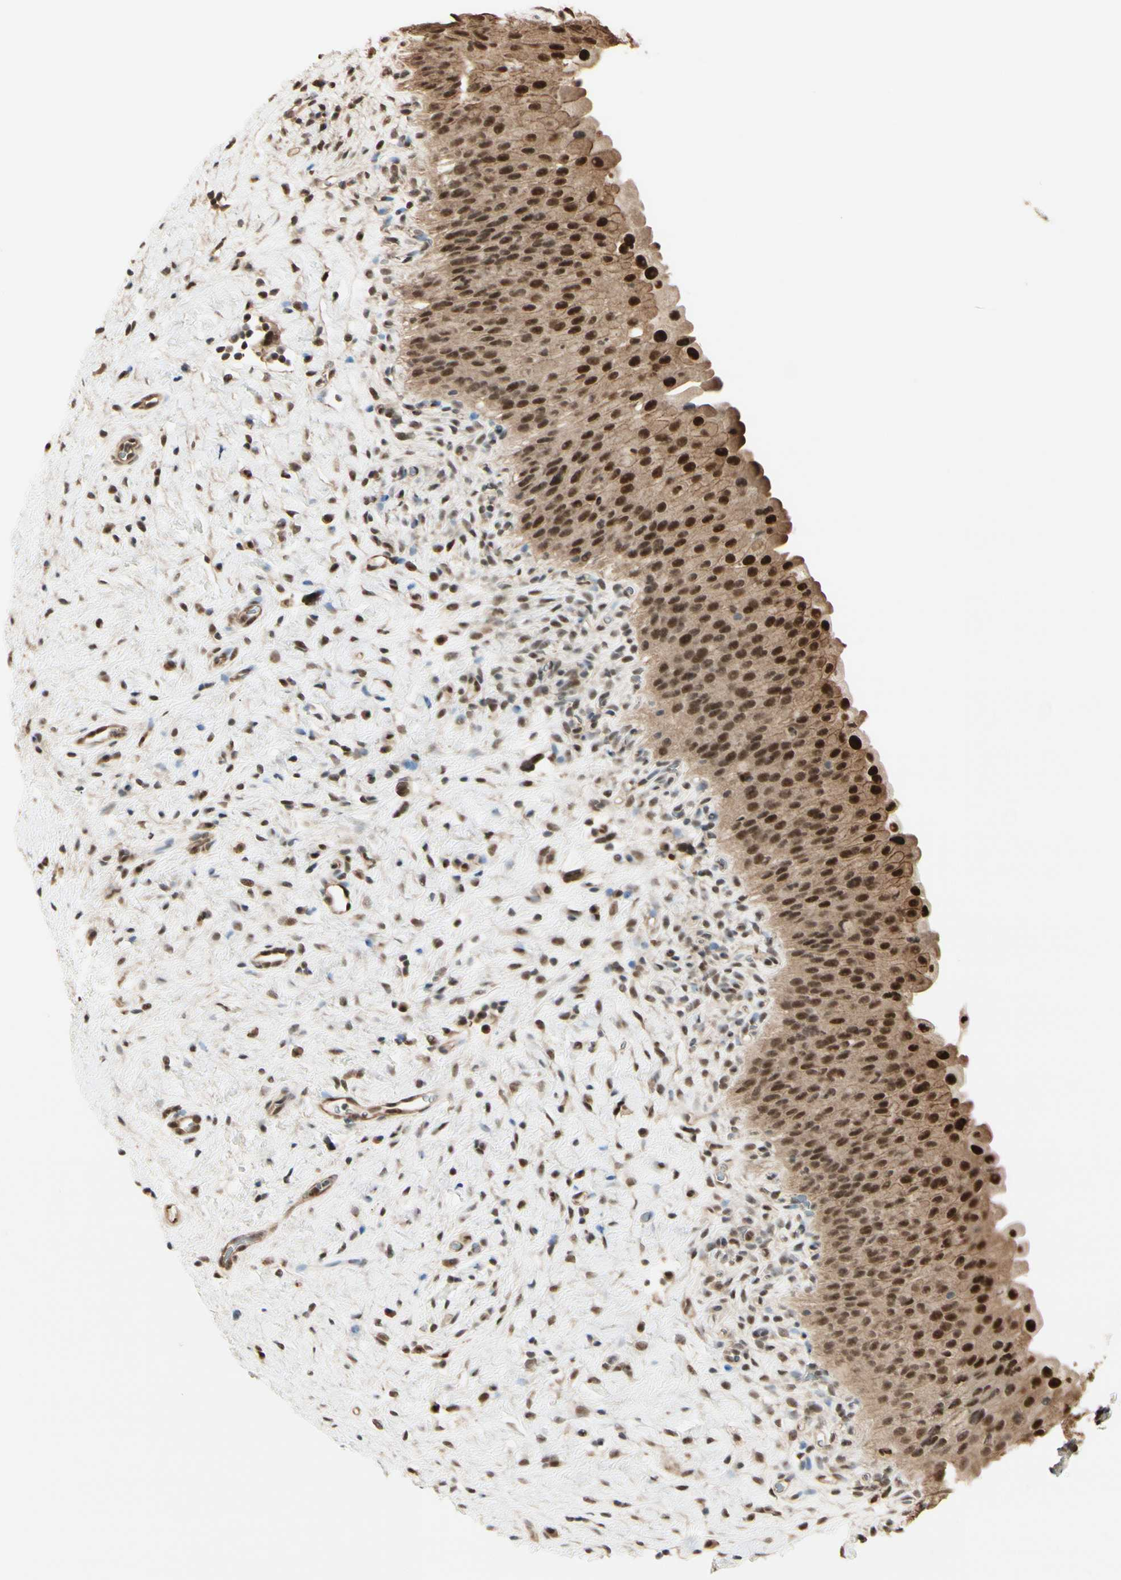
{"staining": {"intensity": "strong", "quantity": ">75%", "location": "cytoplasmic/membranous,nuclear"}, "tissue": "urinary bladder", "cell_type": "Urothelial cells", "image_type": "normal", "snomed": [{"axis": "morphology", "description": "Normal tissue, NOS"}, {"axis": "morphology", "description": "Urothelial carcinoma, High grade"}, {"axis": "topography", "description": "Urinary bladder"}], "caption": "Immunohistochemistry (IHC) histopathology image of unremarkable urinary bladder stained for a protein (brown), which displays high levels of strong cytoplasmic/membranous,nuclear expression in about >75% of urothelial cells.", "gene": "HSF1", "patient": {"sex": "male", "age": 46}}